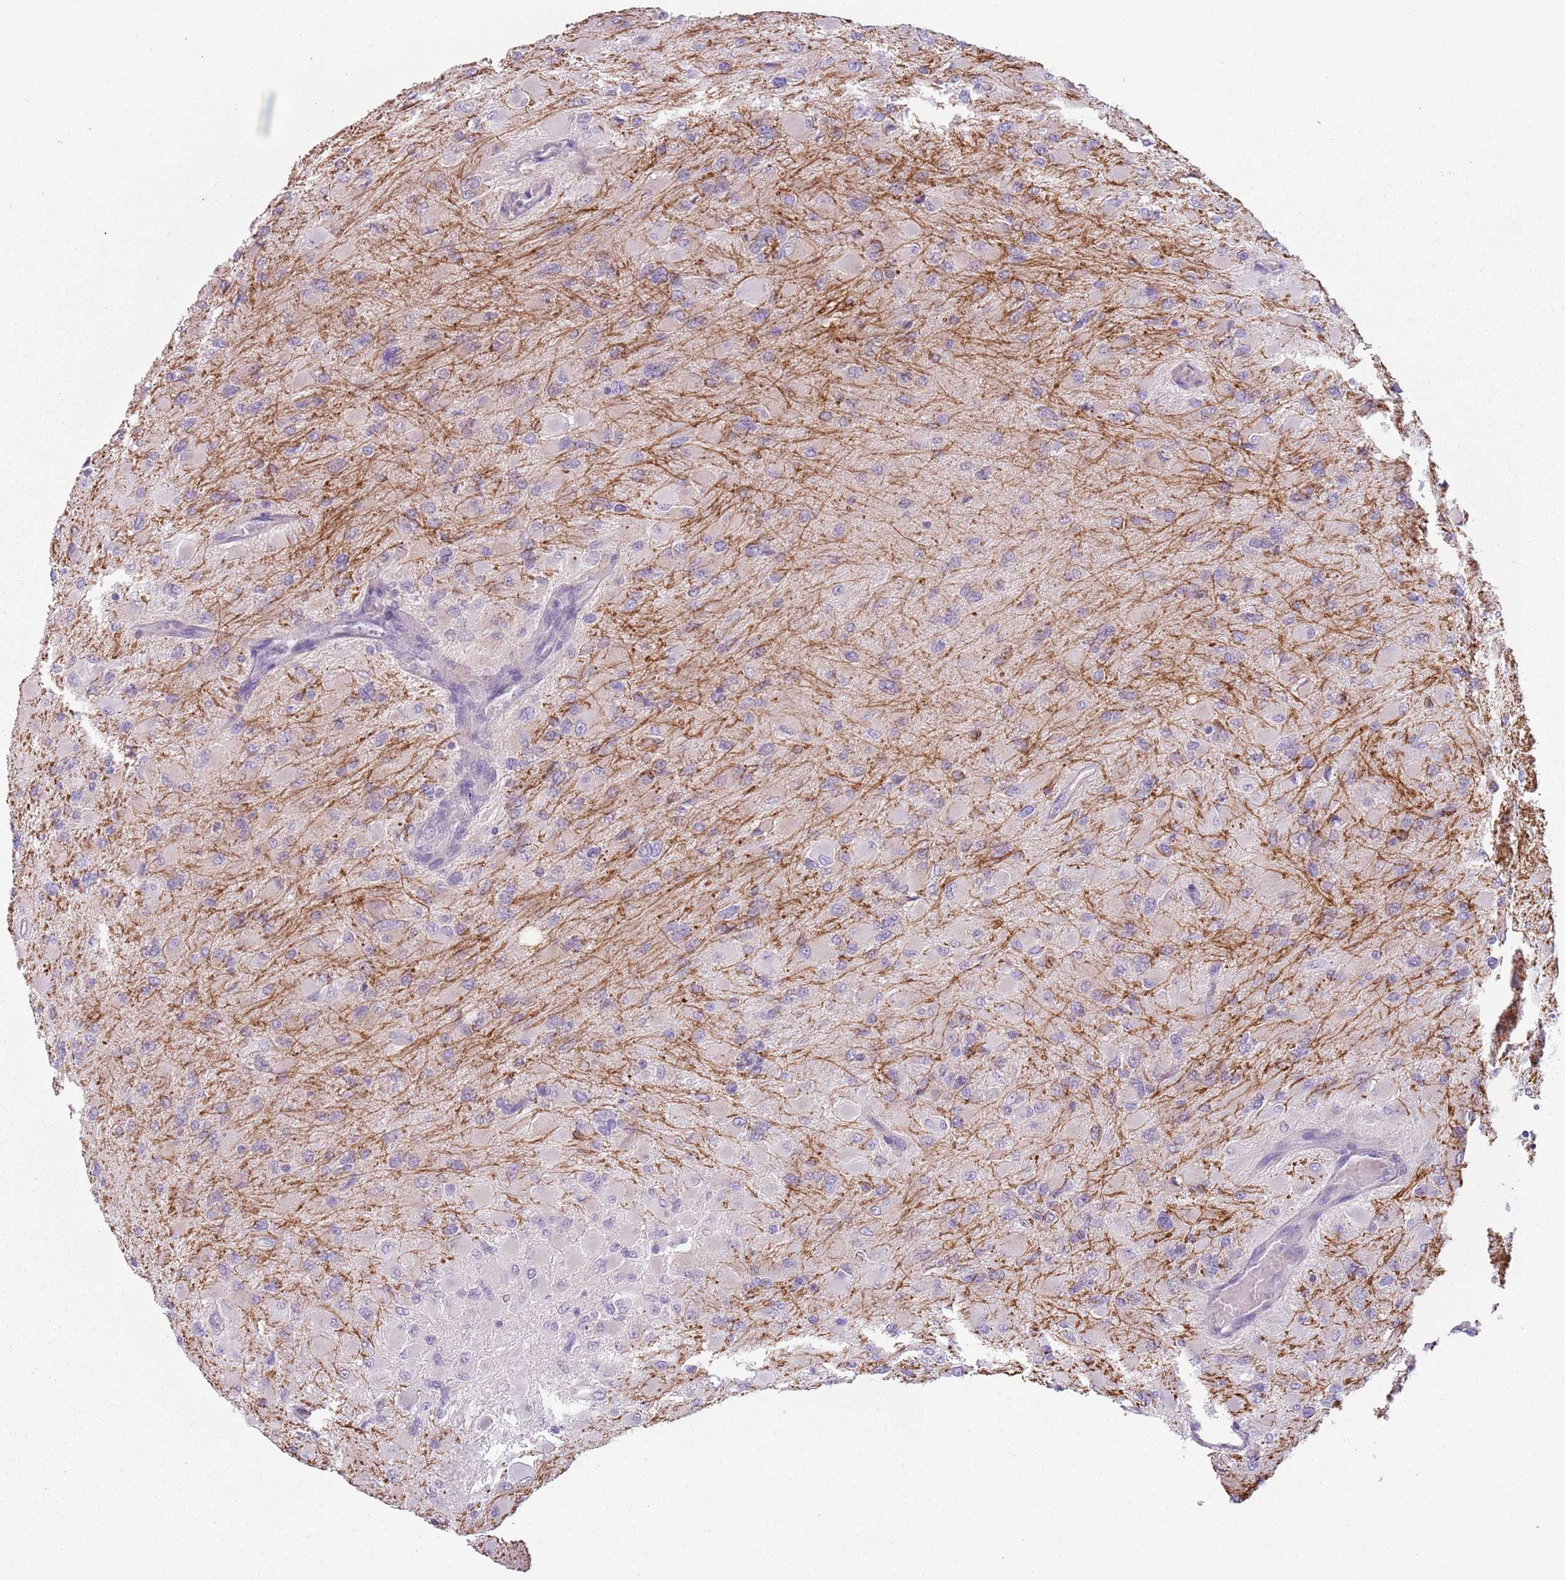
{"staining": {"intensity": "negative", "quantity": "none", "location": "none"}, "tissue": "glioma", "cell_type": "Tumor cells", "image_type": "cancer", "snomed": [{"axis": "morphology", "description": "Glioma, malignant, High grade"}, {"axis": "topography", "description": "Cerebral cortex"}], "caption": "IHC of human glioma displays no expression in tumor cells.", "gene": "MEGF8", "patient": {"sex": "female", "age": 36}}